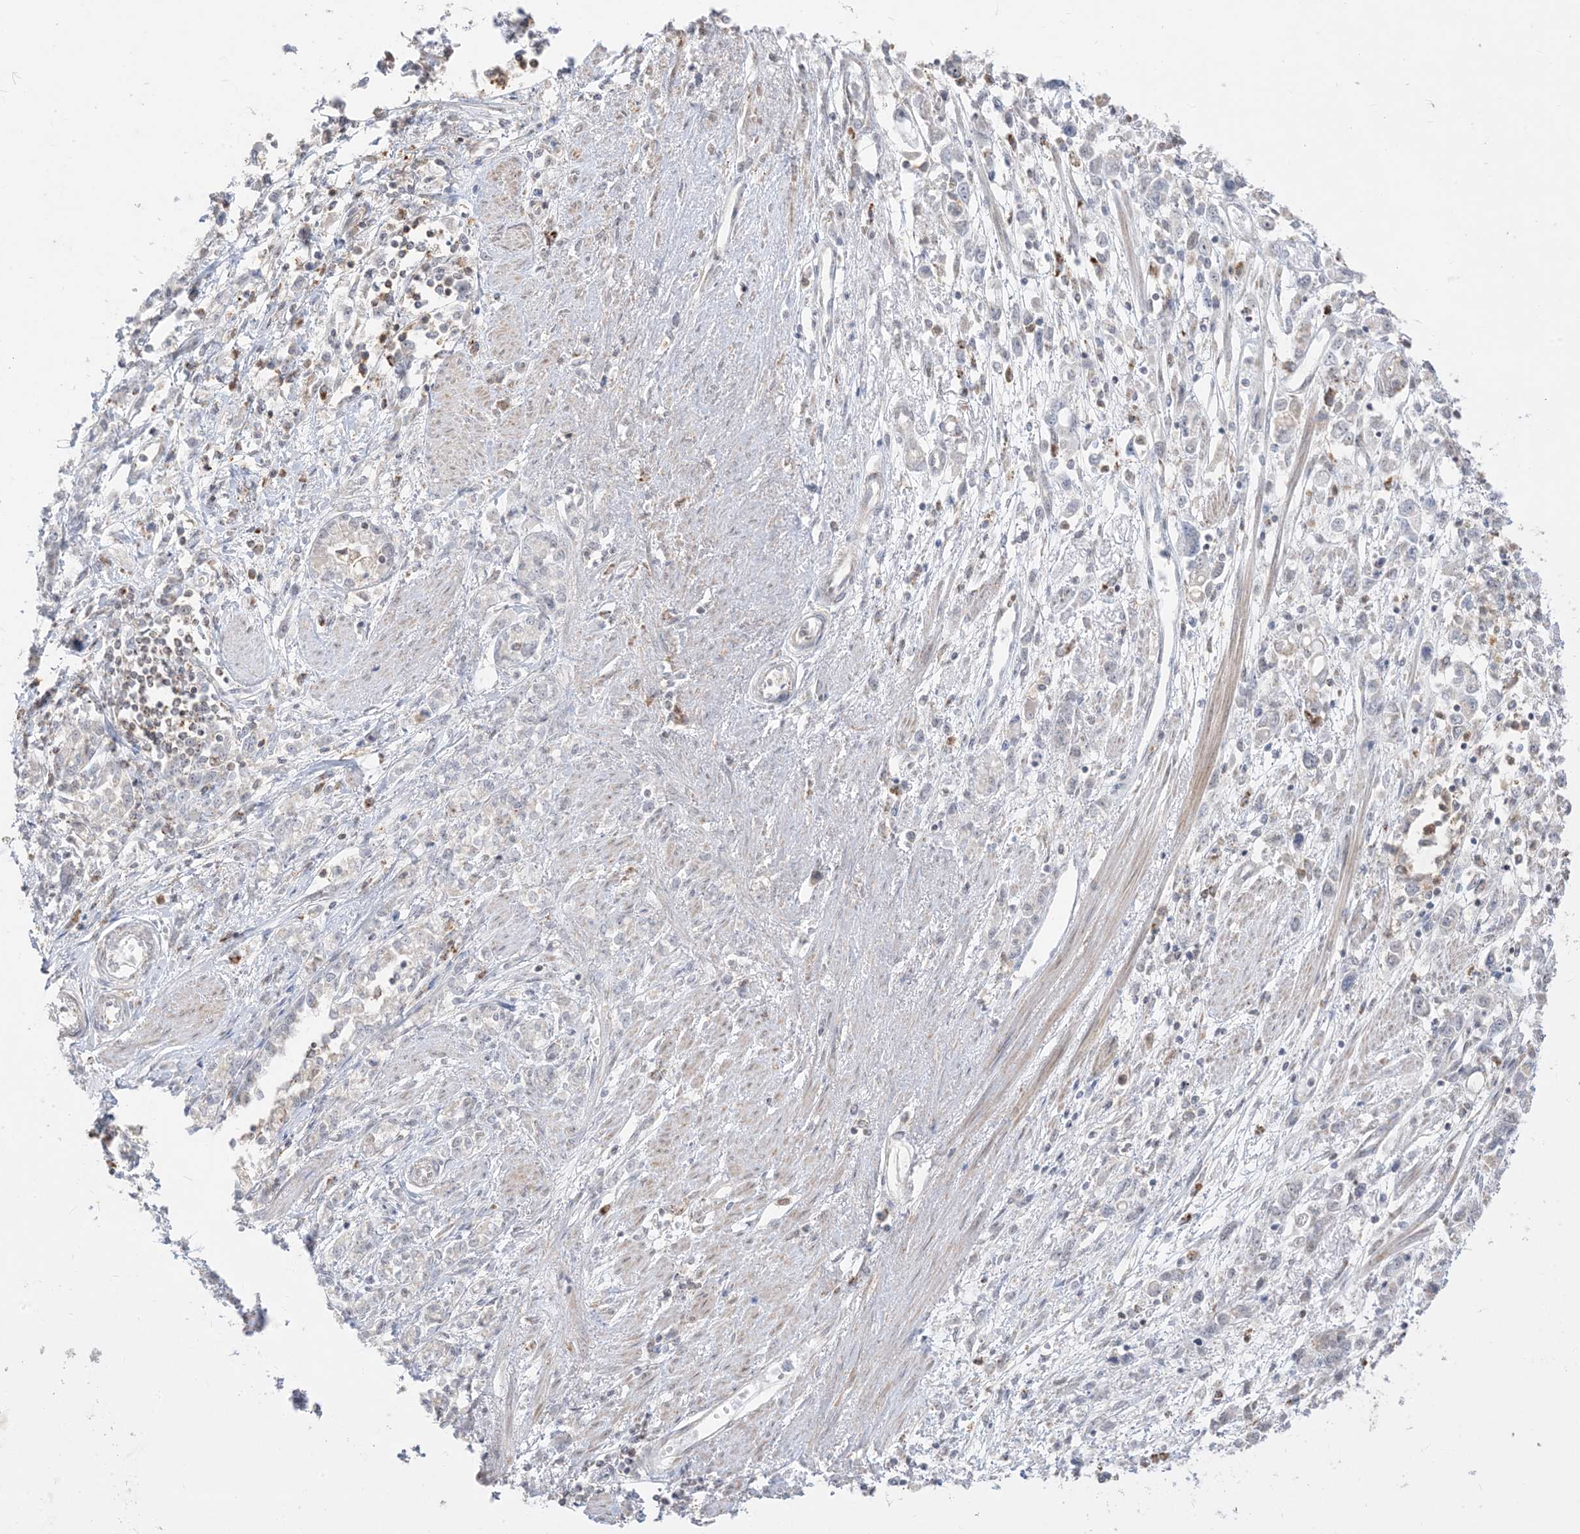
{"staining": {"intensity": "negative", "quantity": "none", "location": "none"}, "tissue": "stomach cancer", "cell_type": "Tumor cells", "image_type": "cancer", "snomed": [{"axis": "morphology", "description": "Adenocarcinoma, NOS"}, {"axis": "topography", "description": "Stomach"}], "caption": "Immunohistochemistry (IHC) image of human stomach adenocarcinoma stained for a protein (brown), which demonstrates no positivity in tumor cells.", "gene": "KANSL3", "patient": {"sex": "female", "age": 76}}